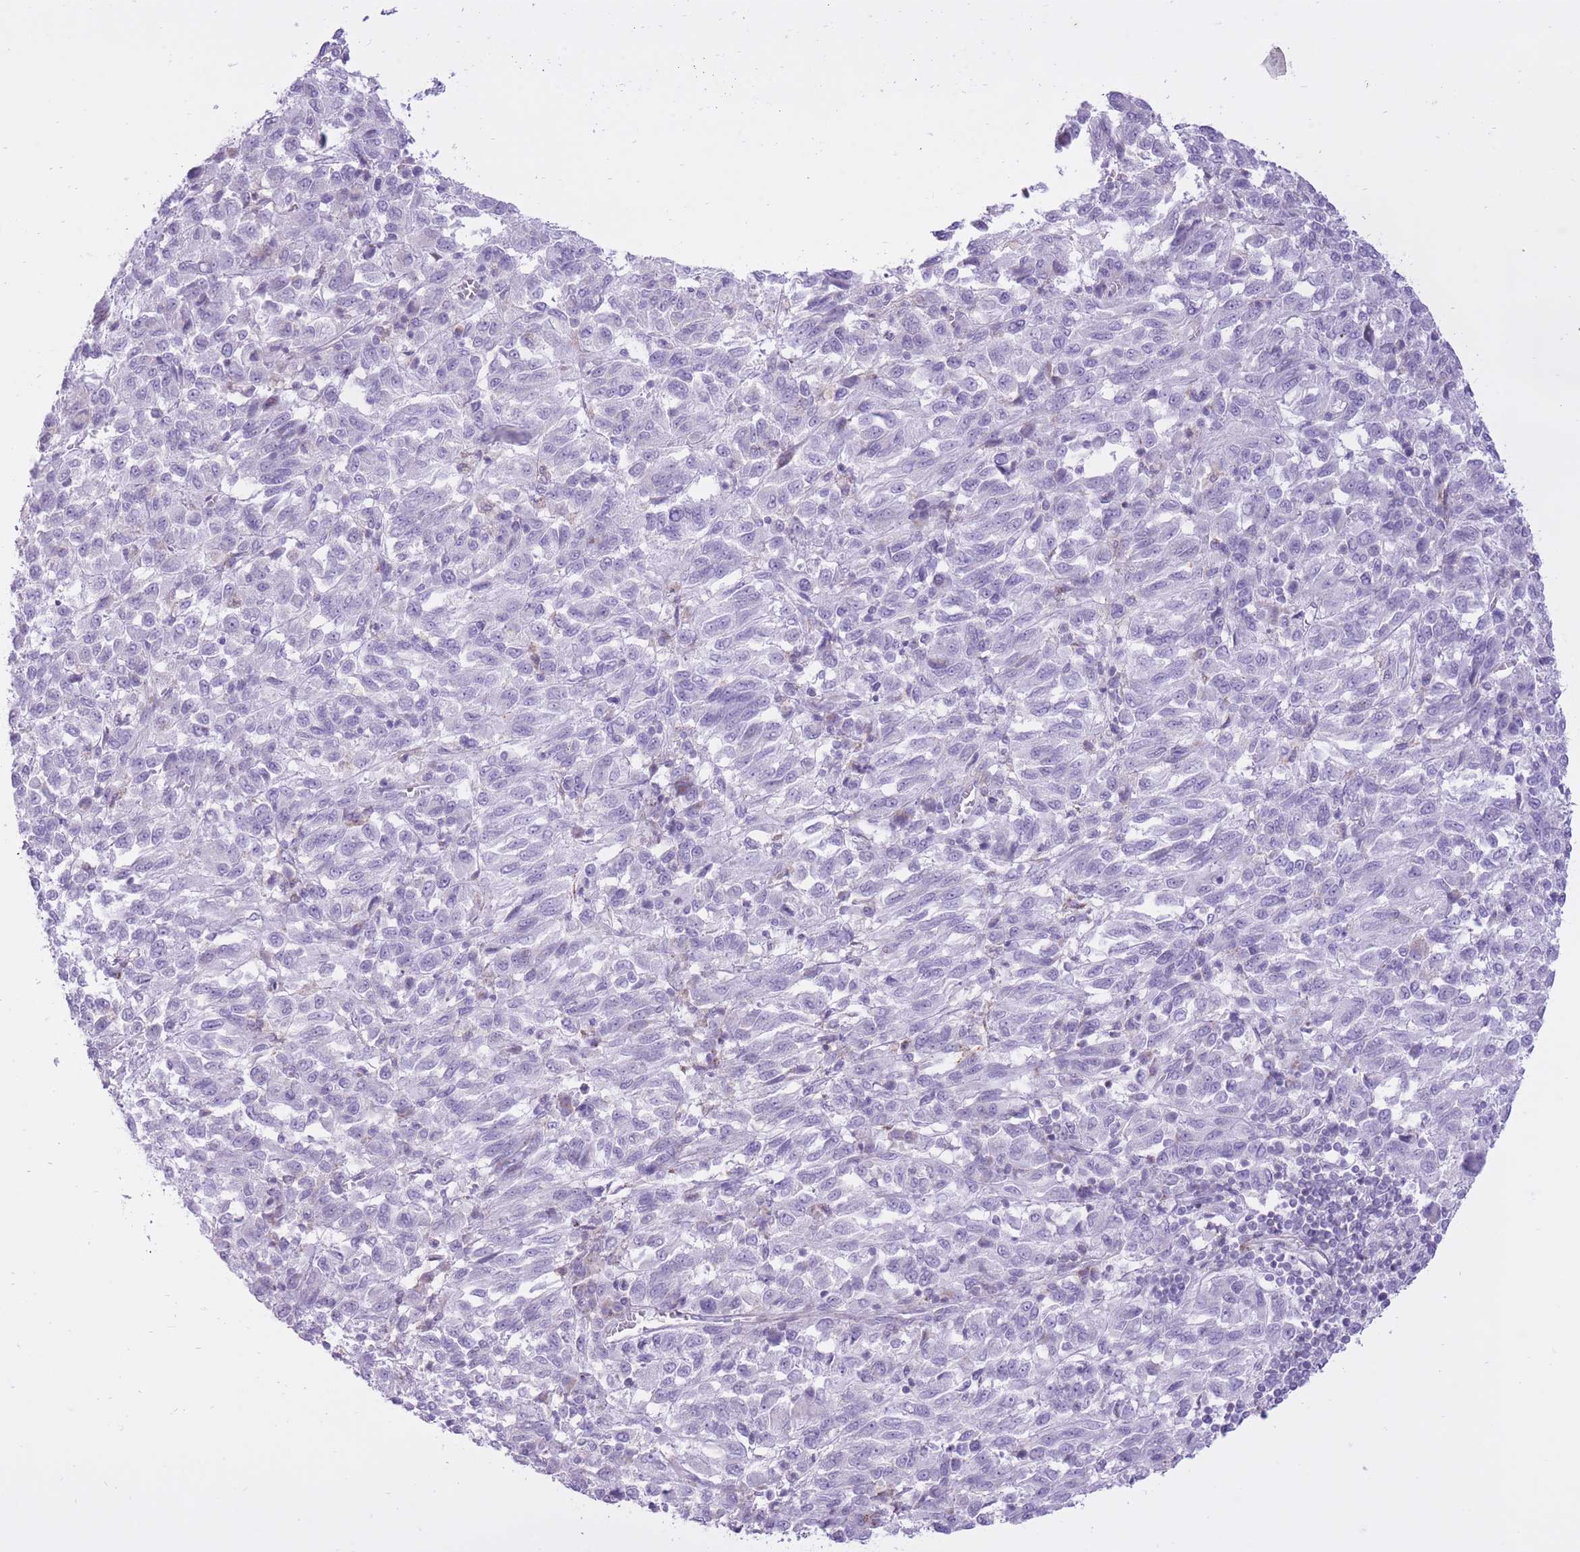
{"staining": {"intensity": "negative", "quantity": "none", "location": "none"}, "tissue": "melanoma", "cell_type": "Tumor cells", "image_type": "cancer", "snomed": [{"axis": "morphology", "description": "Malignant melanoma, Metastatic site"}, {"axis": "topography", "description": "Lung"}], "caption": "A photomicrograph of human malignant melanoma (metastatic site) is negative for staining in tumor cells.", "gene": "DENND2D", "patient": {"sex": "male", "age": 64}}